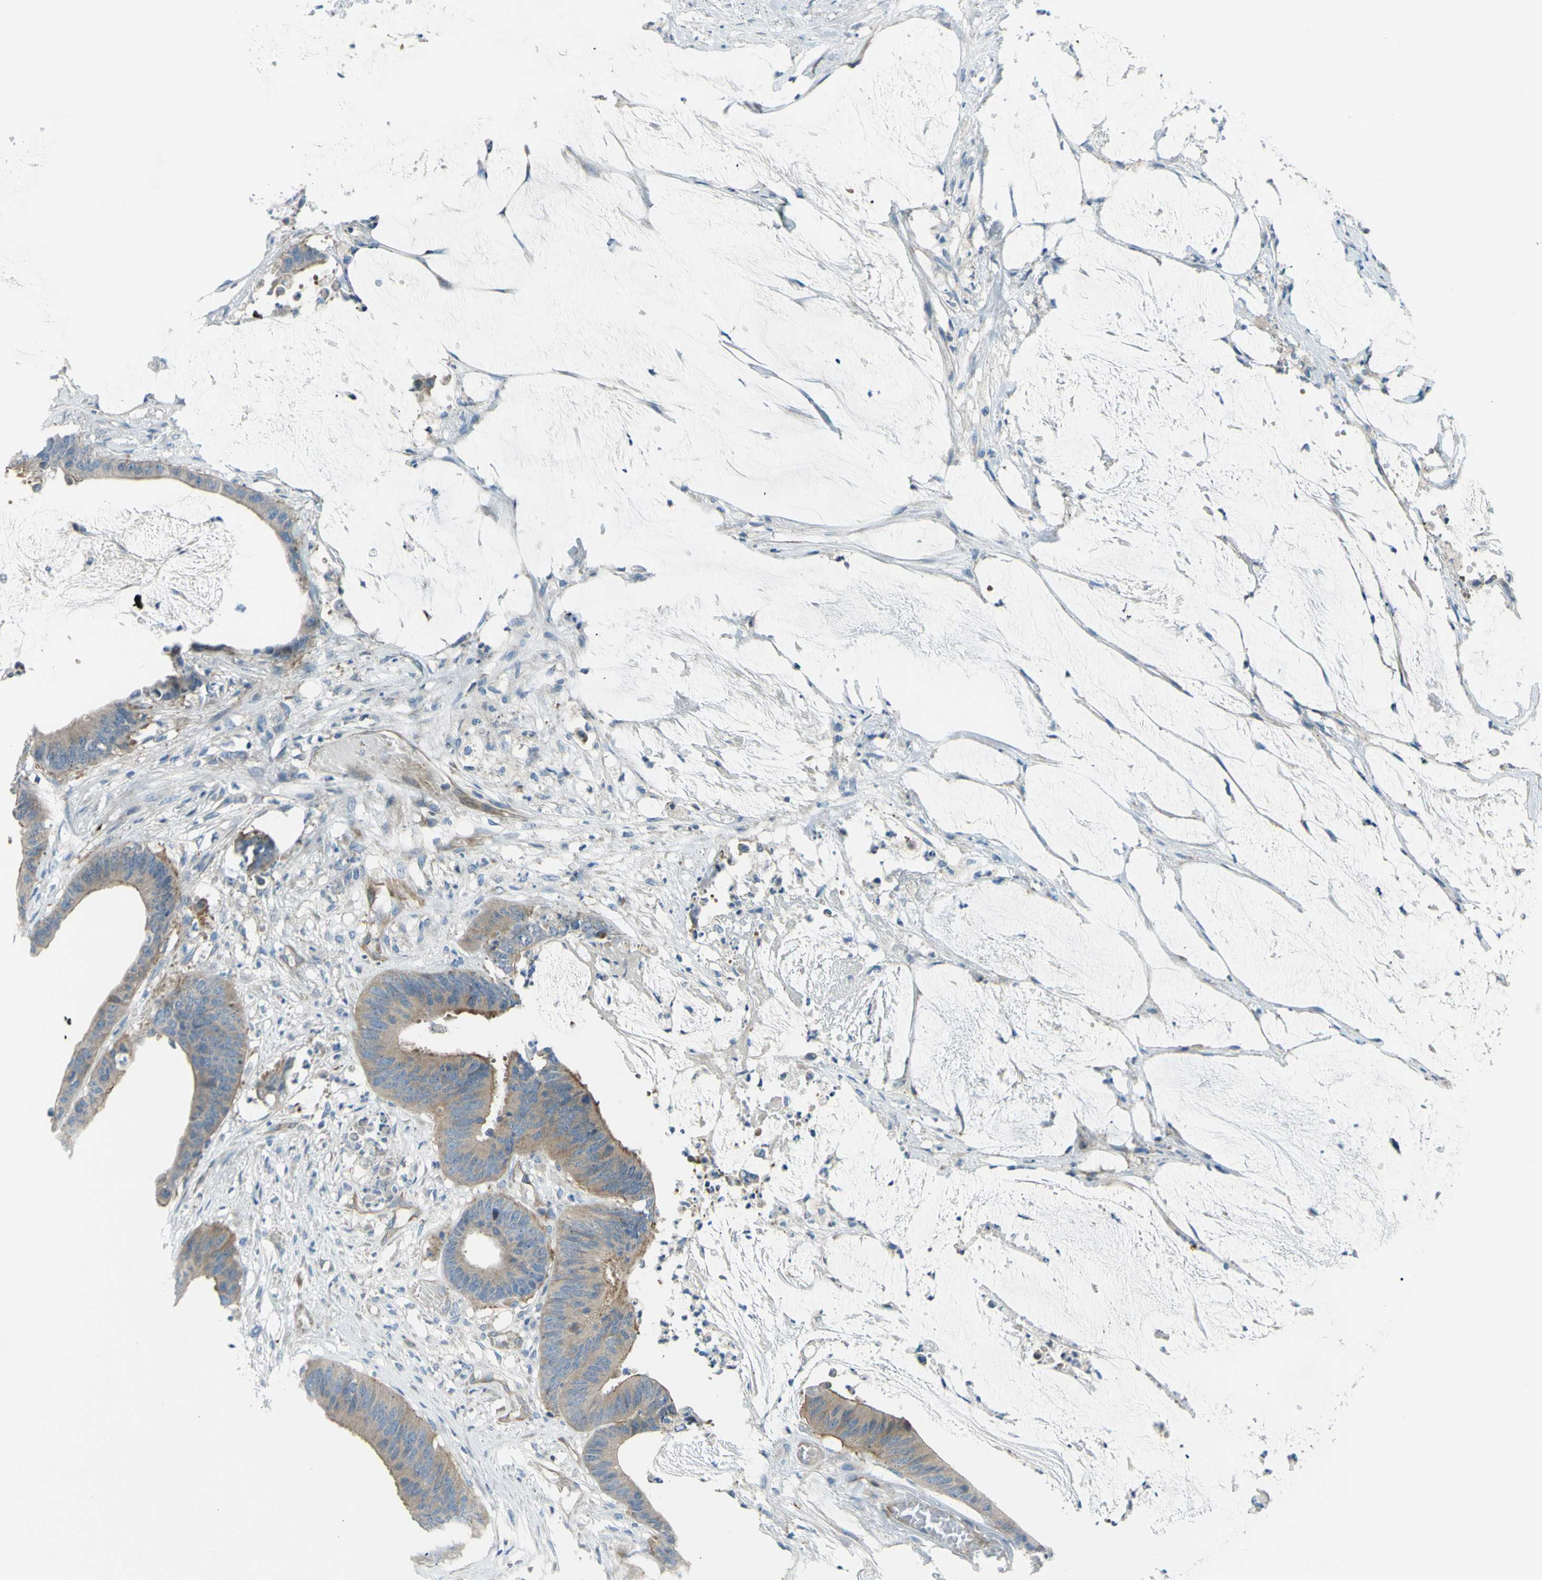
{"staining": {"intensity": "weak", "quantity": ">75%", "location": "cytoplasmic/membranous"}, "tissue": "colorectal cancer", "cell_type": "Tumor cells", "image_type": "cancer", "snomed": [{"axis": "morphology", "description": "Adenocarcinoma, NOS"}, {"axis": "topography", "description": "Rectum"}], "caption": "An immunohistochemistry (IHC) micrograph of neoplastic tissue is shown. Protein staining in brown shows weak cytoplasmic/membranous positivity in adenocarcinoma (colorectal) within tumor cells.", "gene": "PAK2", "patient": {"sex": "female", "age": 66}}